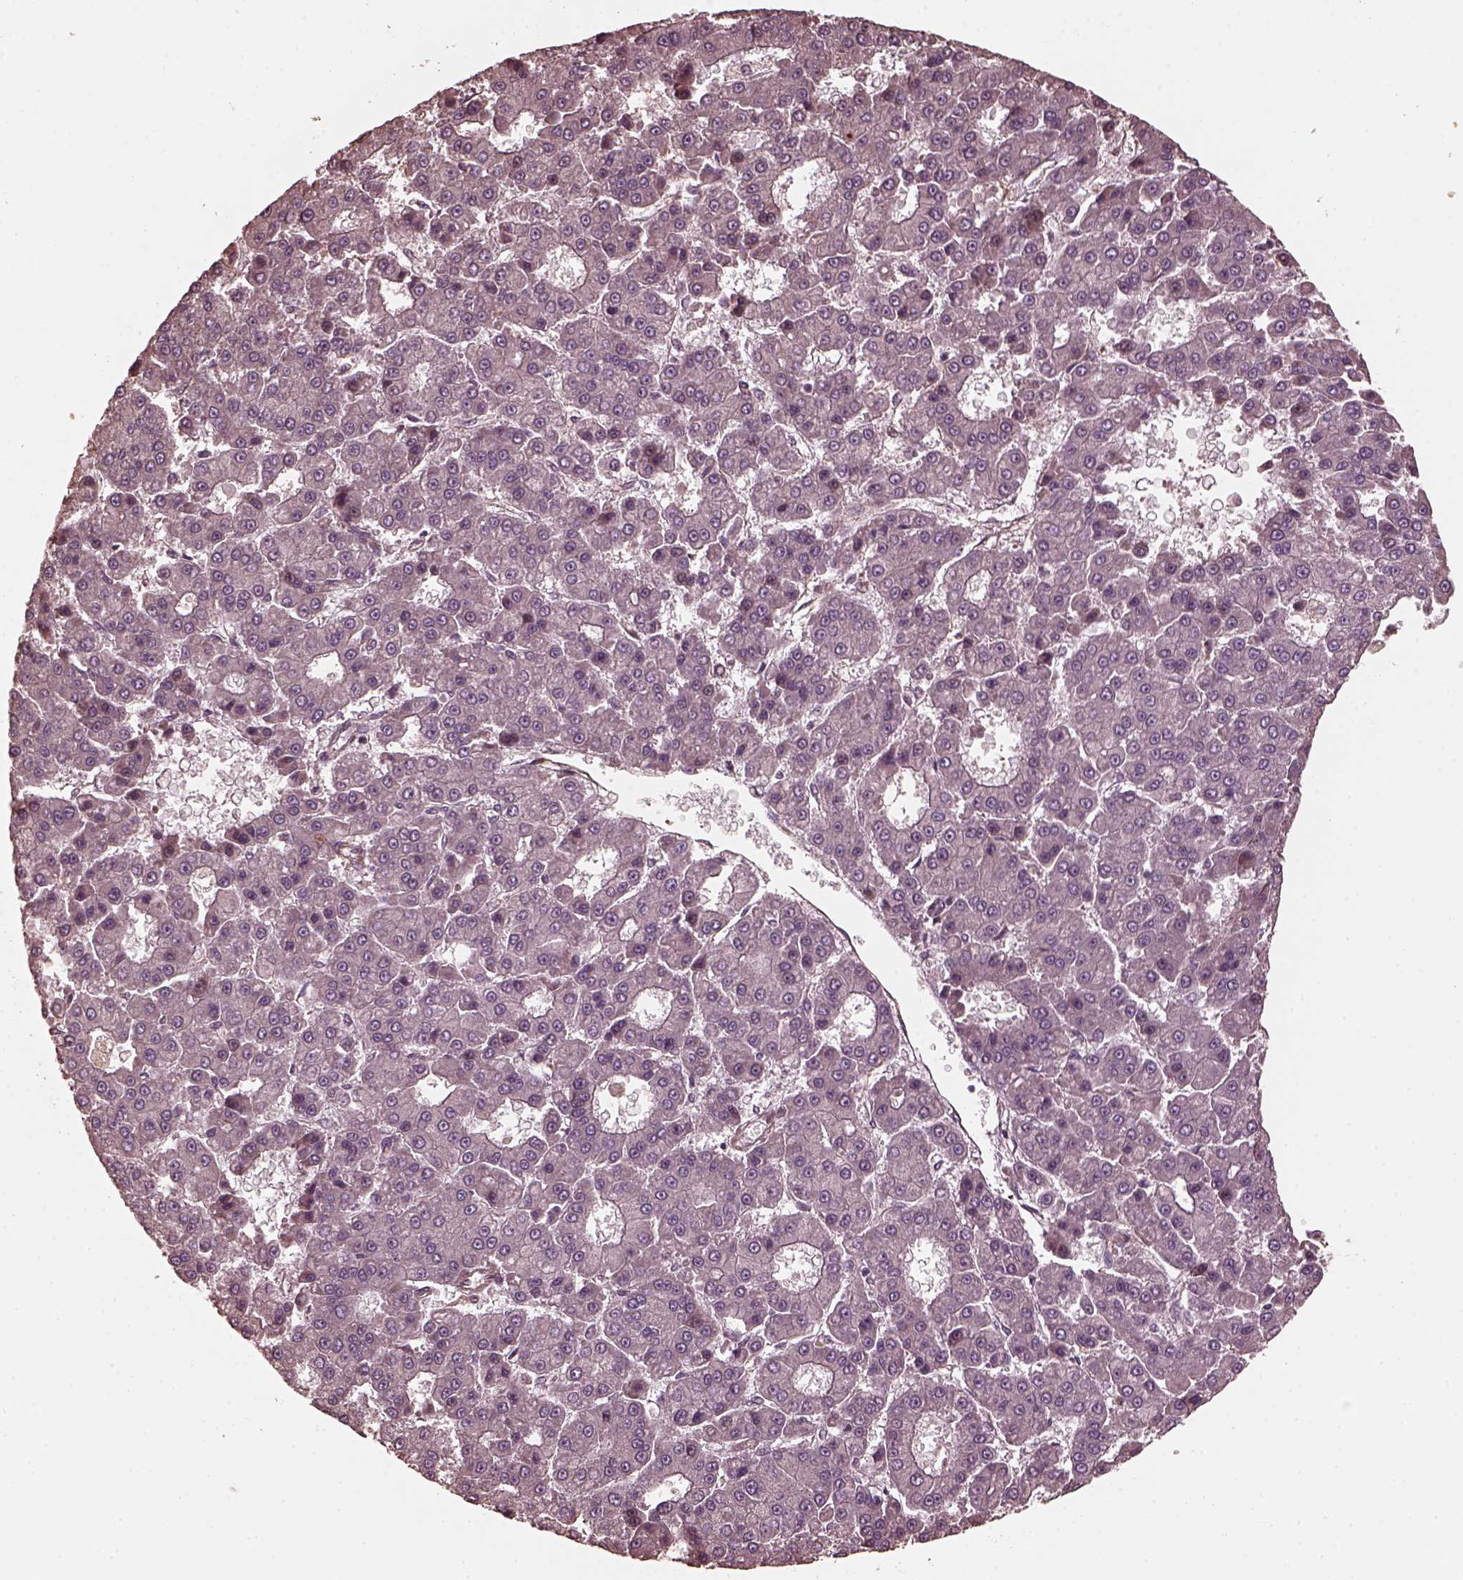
{"staining": {"intensity": "negative", "quantity": "none", "location": "none"}, "tissue": "liver cancer", "cell_type": "Tumor cells", "image_type": "cancer", "snomed": [{"axis": "morphology", "description": "Carcinoma, Hepatocellular, NOS"}, {"axis": "topography", "description": "Liver"}], "caption": "Protein analysis of liver cancer reveals no significant positivity in tumor cells.", "gene": "GTPBP1", "patient": {"sex": "male", "age": 70}}